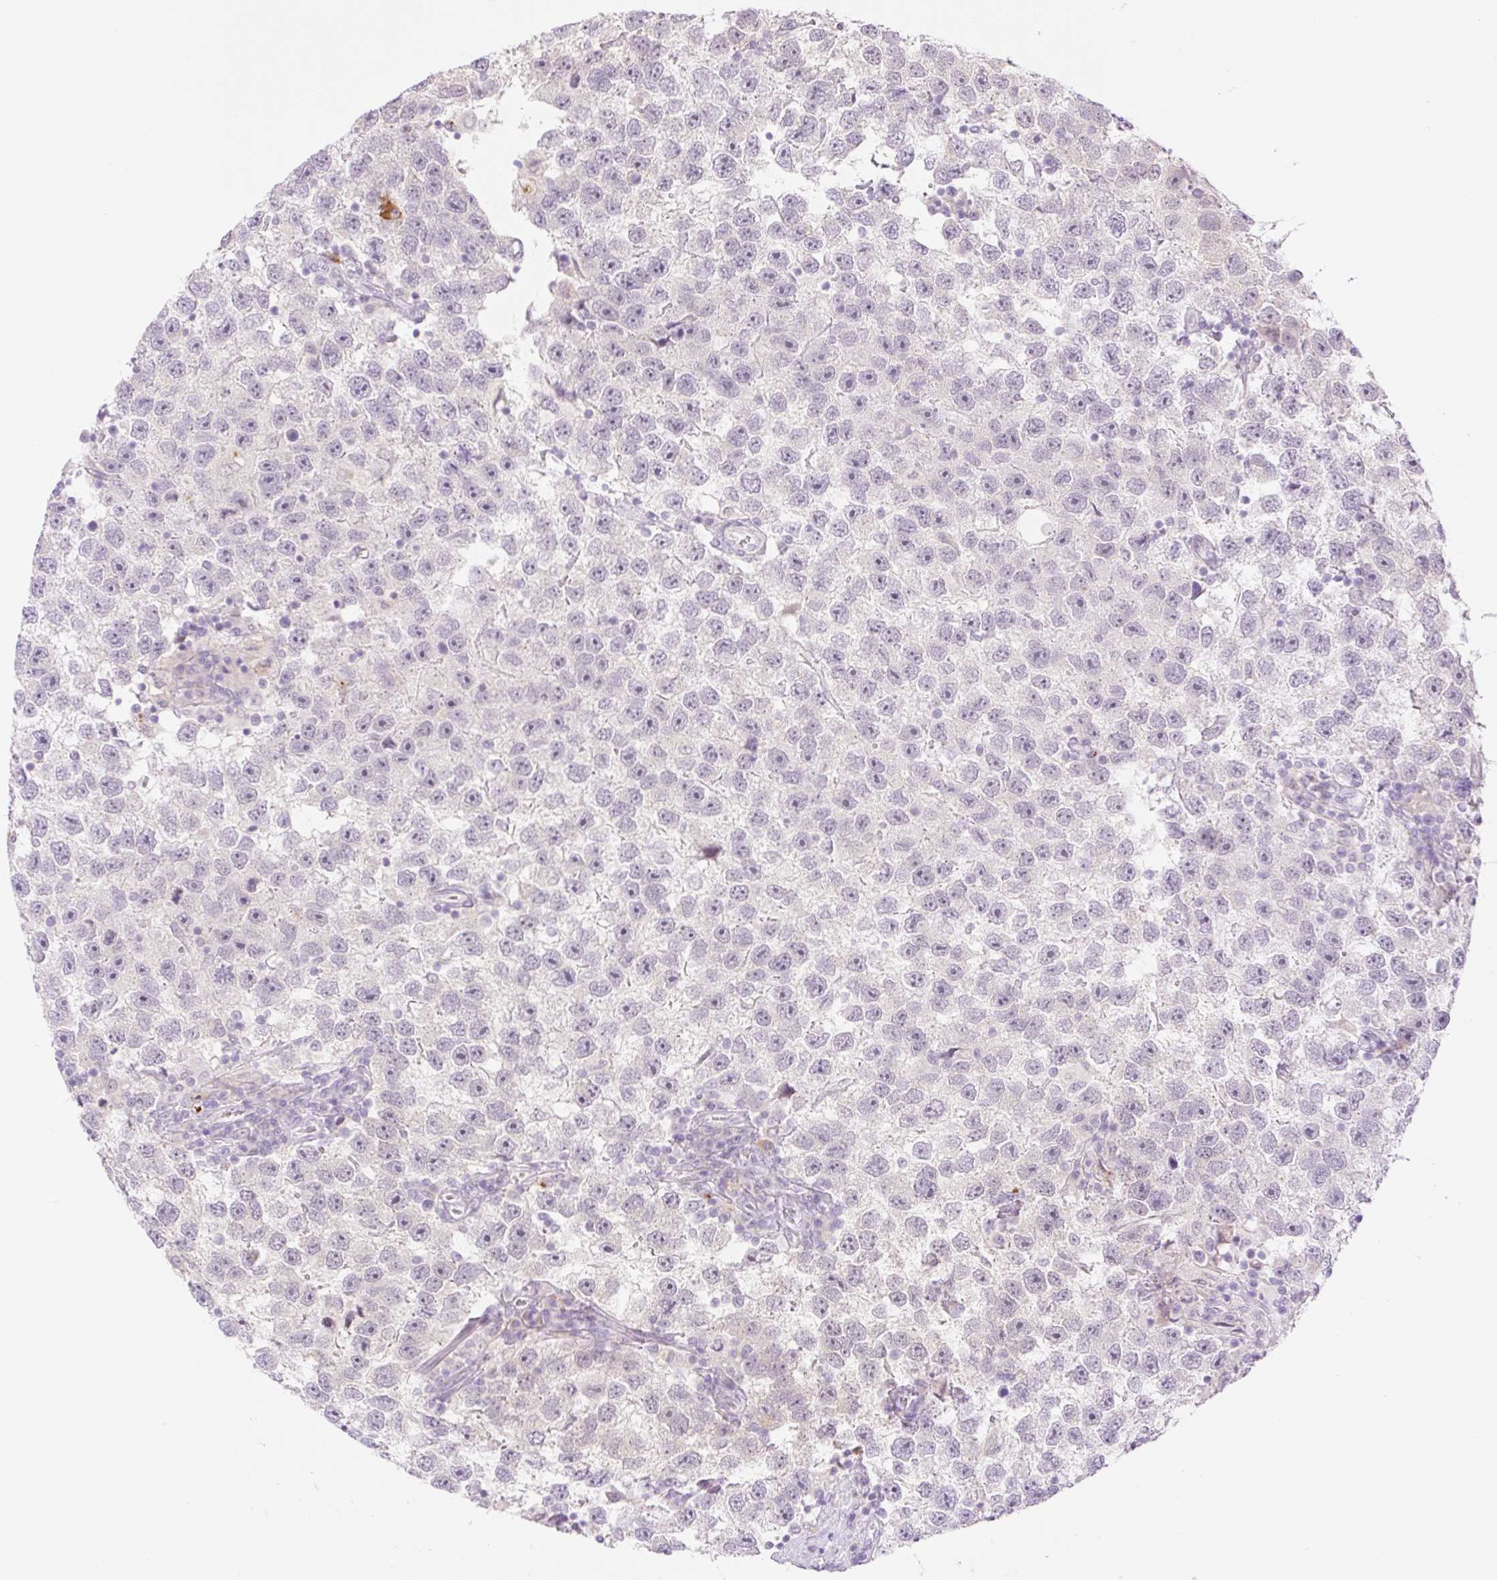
{"staining": {"intensity": "negative", "quantity": "none", "location": "none"}, "tissue": "testis cancer", "cell_type": "Tumor cells", "image_type": "cancer", "snomed": [{"axis": "morphology", "description": "Seminoma, NOS"}, {"axis": "topography", "description": "Testis"}], "caption": "Immunohistochemistry of human testis cancer displays no positivity in tumor cells.", "gene": "SPRYD4", "patient": {"sex": "male", "age": 26}}